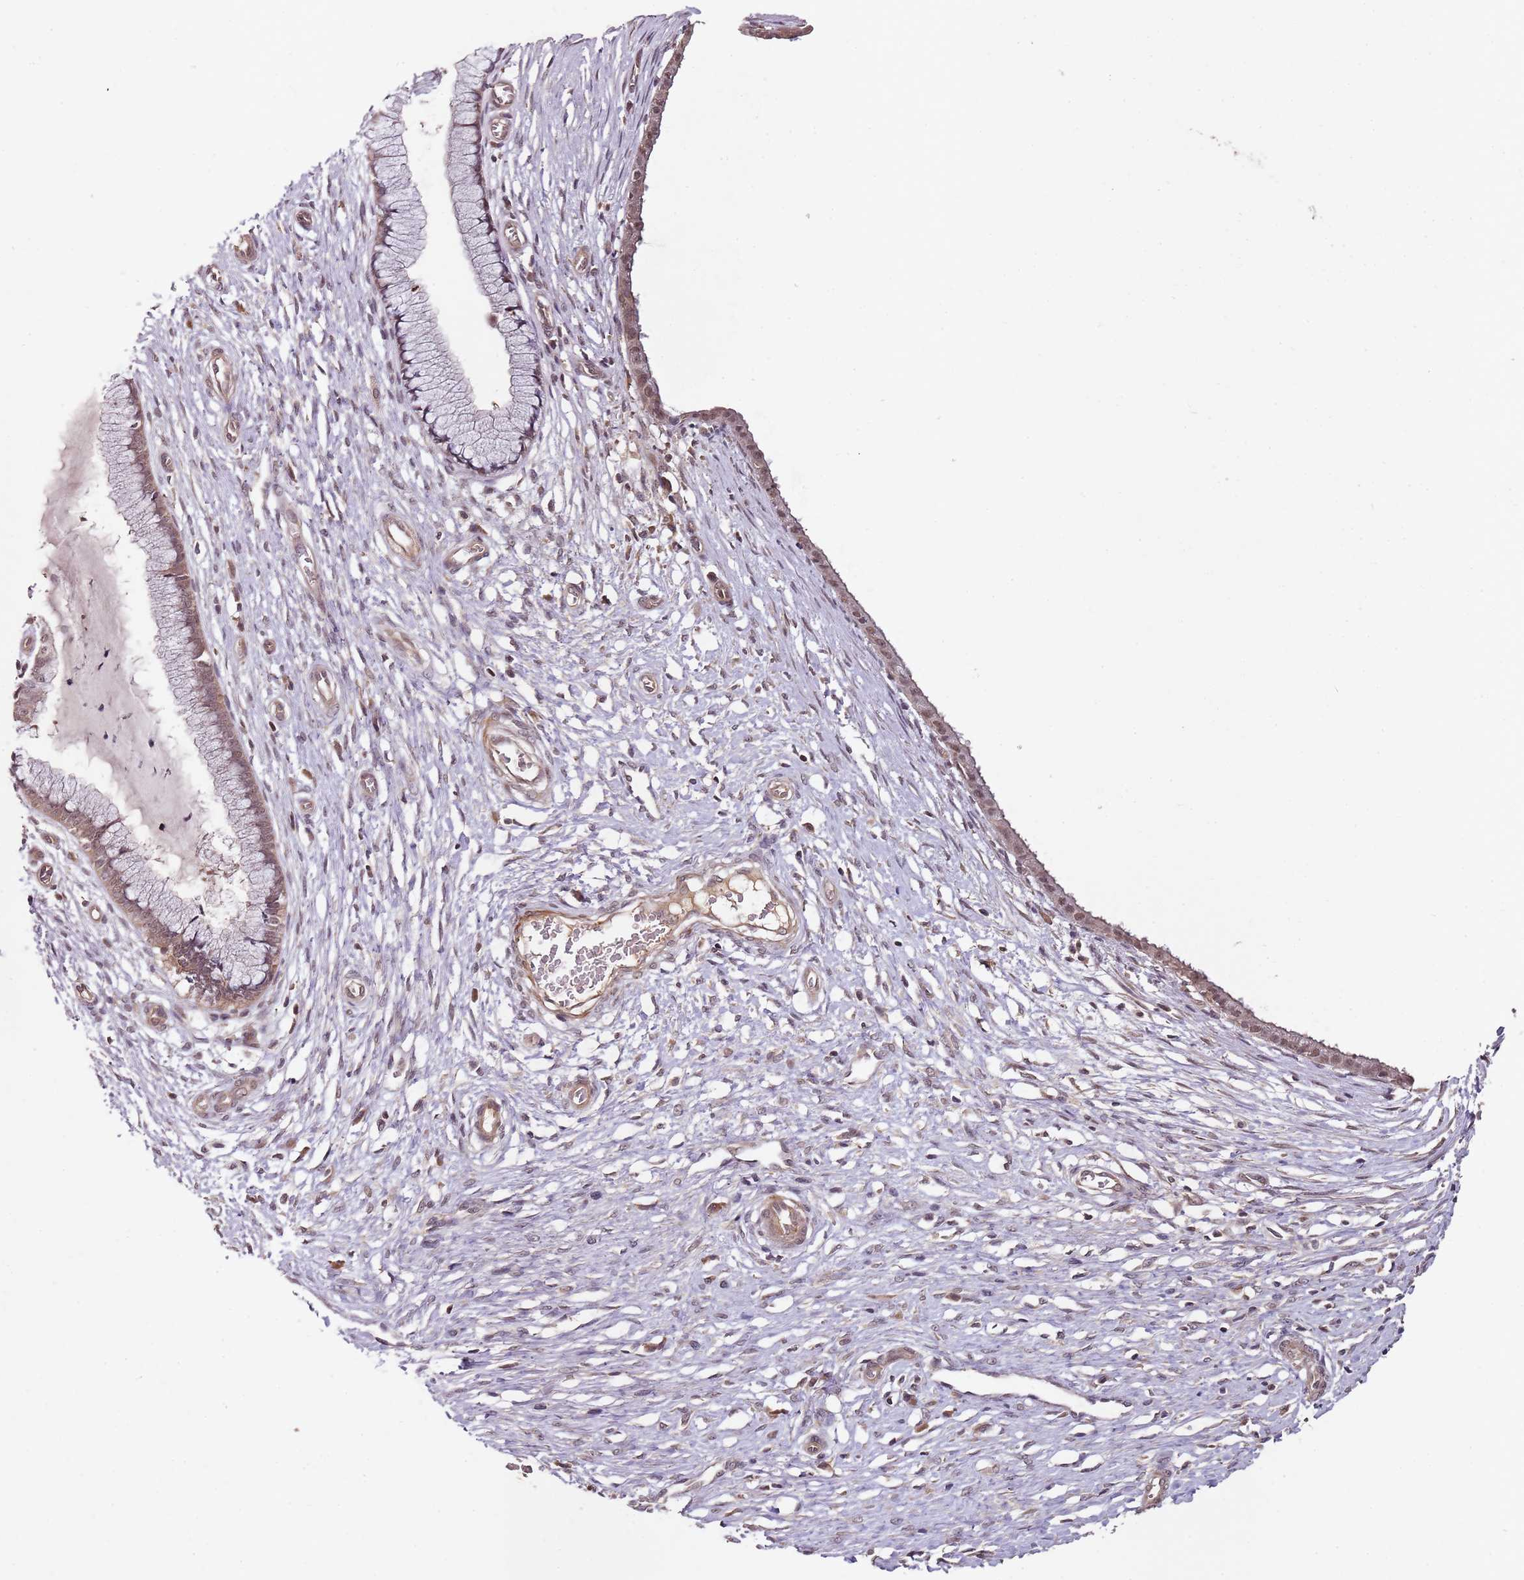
{"staining": {"intensity": "moderate", "quantity": "25%-75%", "location": "cytoplasmic/membranous,nuclear"}, "tissue": "cervix", "cell_type": "Glandular cells", "image_type": "normal", "snomed": [{"axis": "morphology", "description": "Normal tissue, NOS"}, {"axis": "topography", "description": "Cervix"}], "caption": "A photomicrograph showing moderate cytoplasmic/membranous,nuclear staining in about 25%-75% of glandular cells in normal cervix, as visualized by brown immunohistochemical staining.", "gene": "LIN37", "patient": {"sex": "female", "age": 55}}